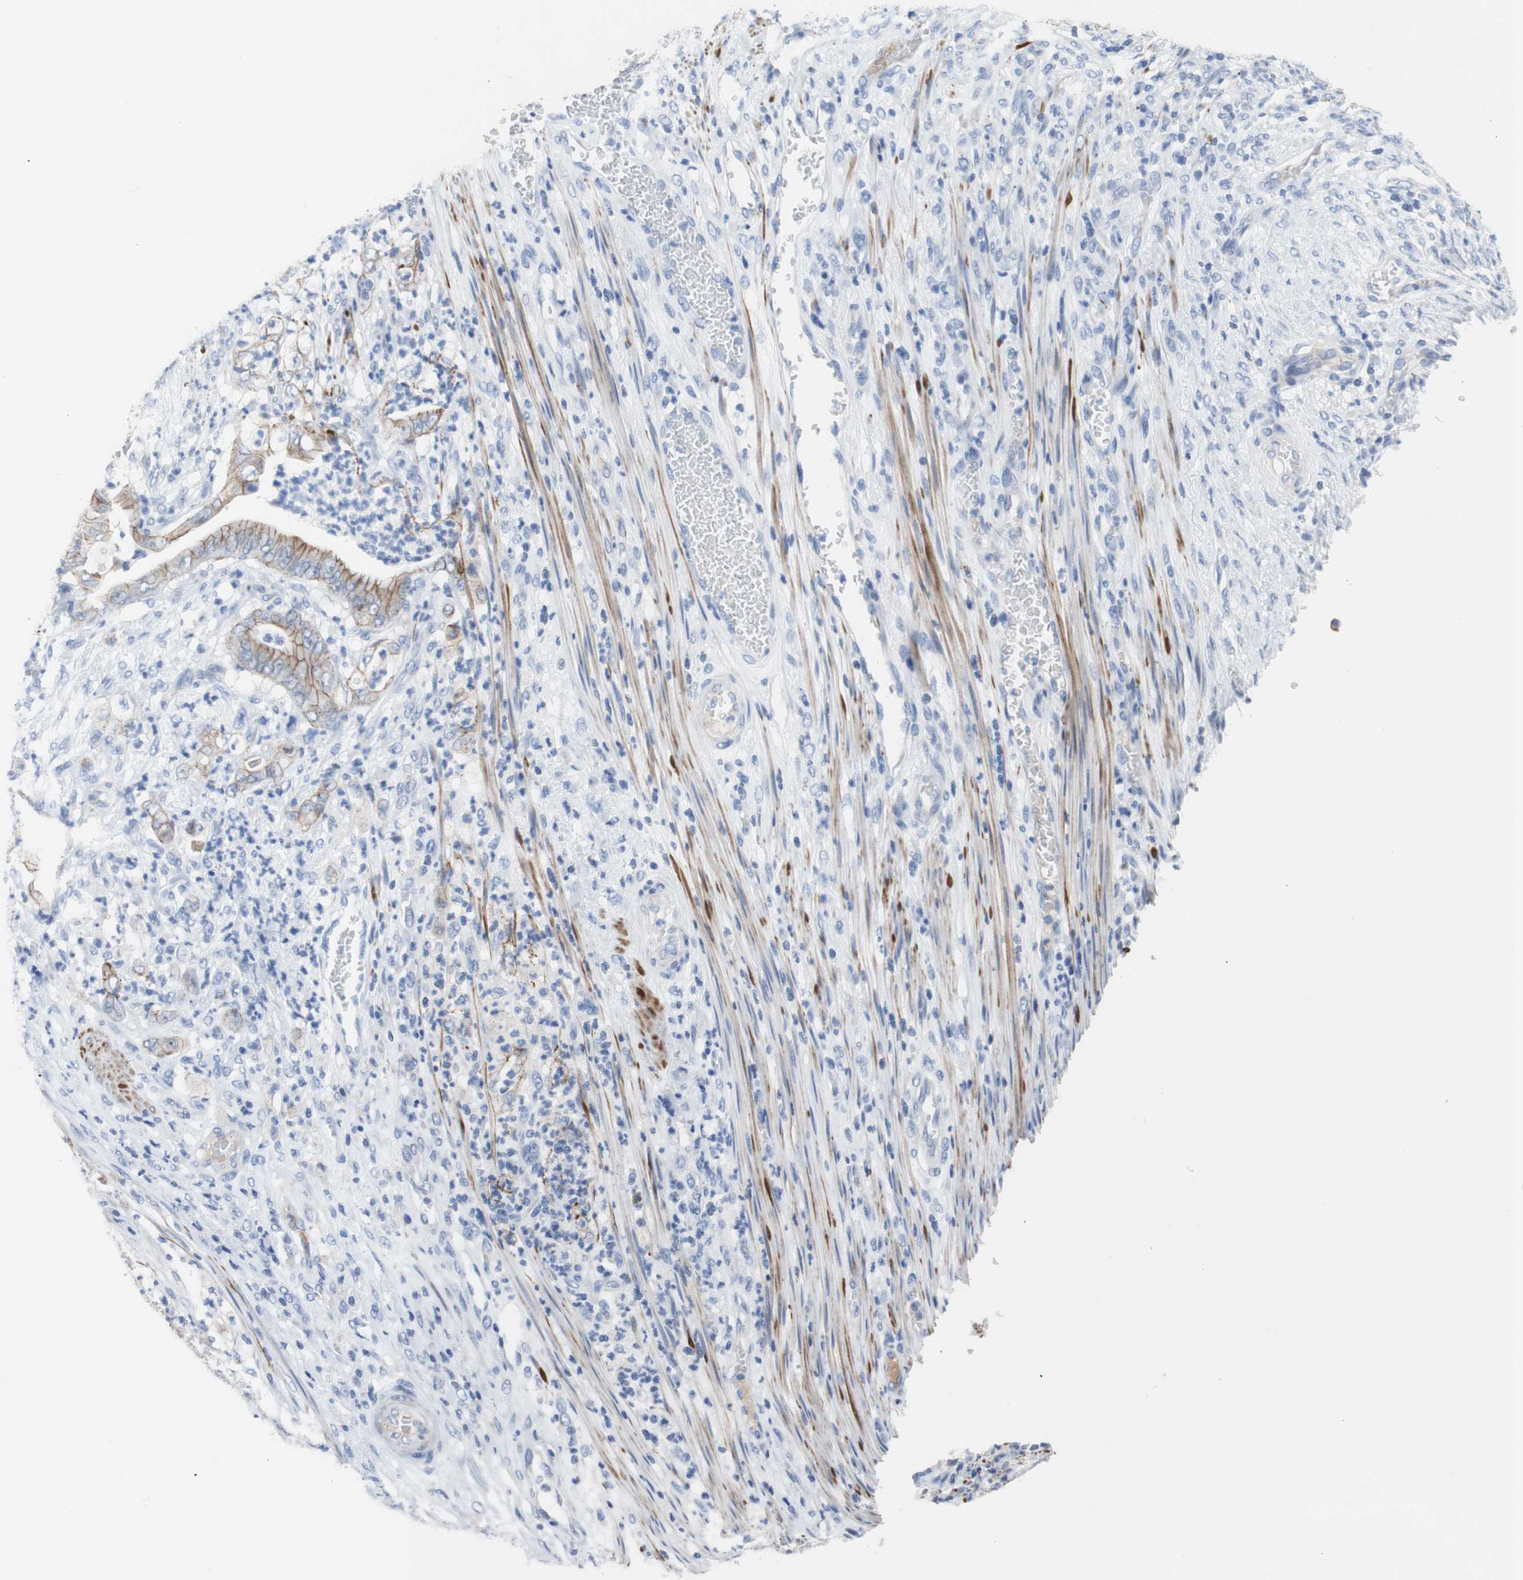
{"staining": {"intensity": "moderate", "quantity": "25%-75%", "location": "cytoplasmic/membranous"}, "tissue": "stomach cancer", "cell_type": "Tumor cells", "image_type": "cancer", "snomed": [{"axis": "morphology", "description": "Adenocarcinoma, NOS"}, {"axis": "topography", "description": "Stomach"}], "caption": "Approximately 25%-75% of tumor cells in human adenocarcinoma (stomach) demonstrate moderate cytoplasmic/membranous protein staining as visualized by brown immunohistochemical staining.", "gene": "DSC2", "patient": {"sex": "female", "age": 73}}